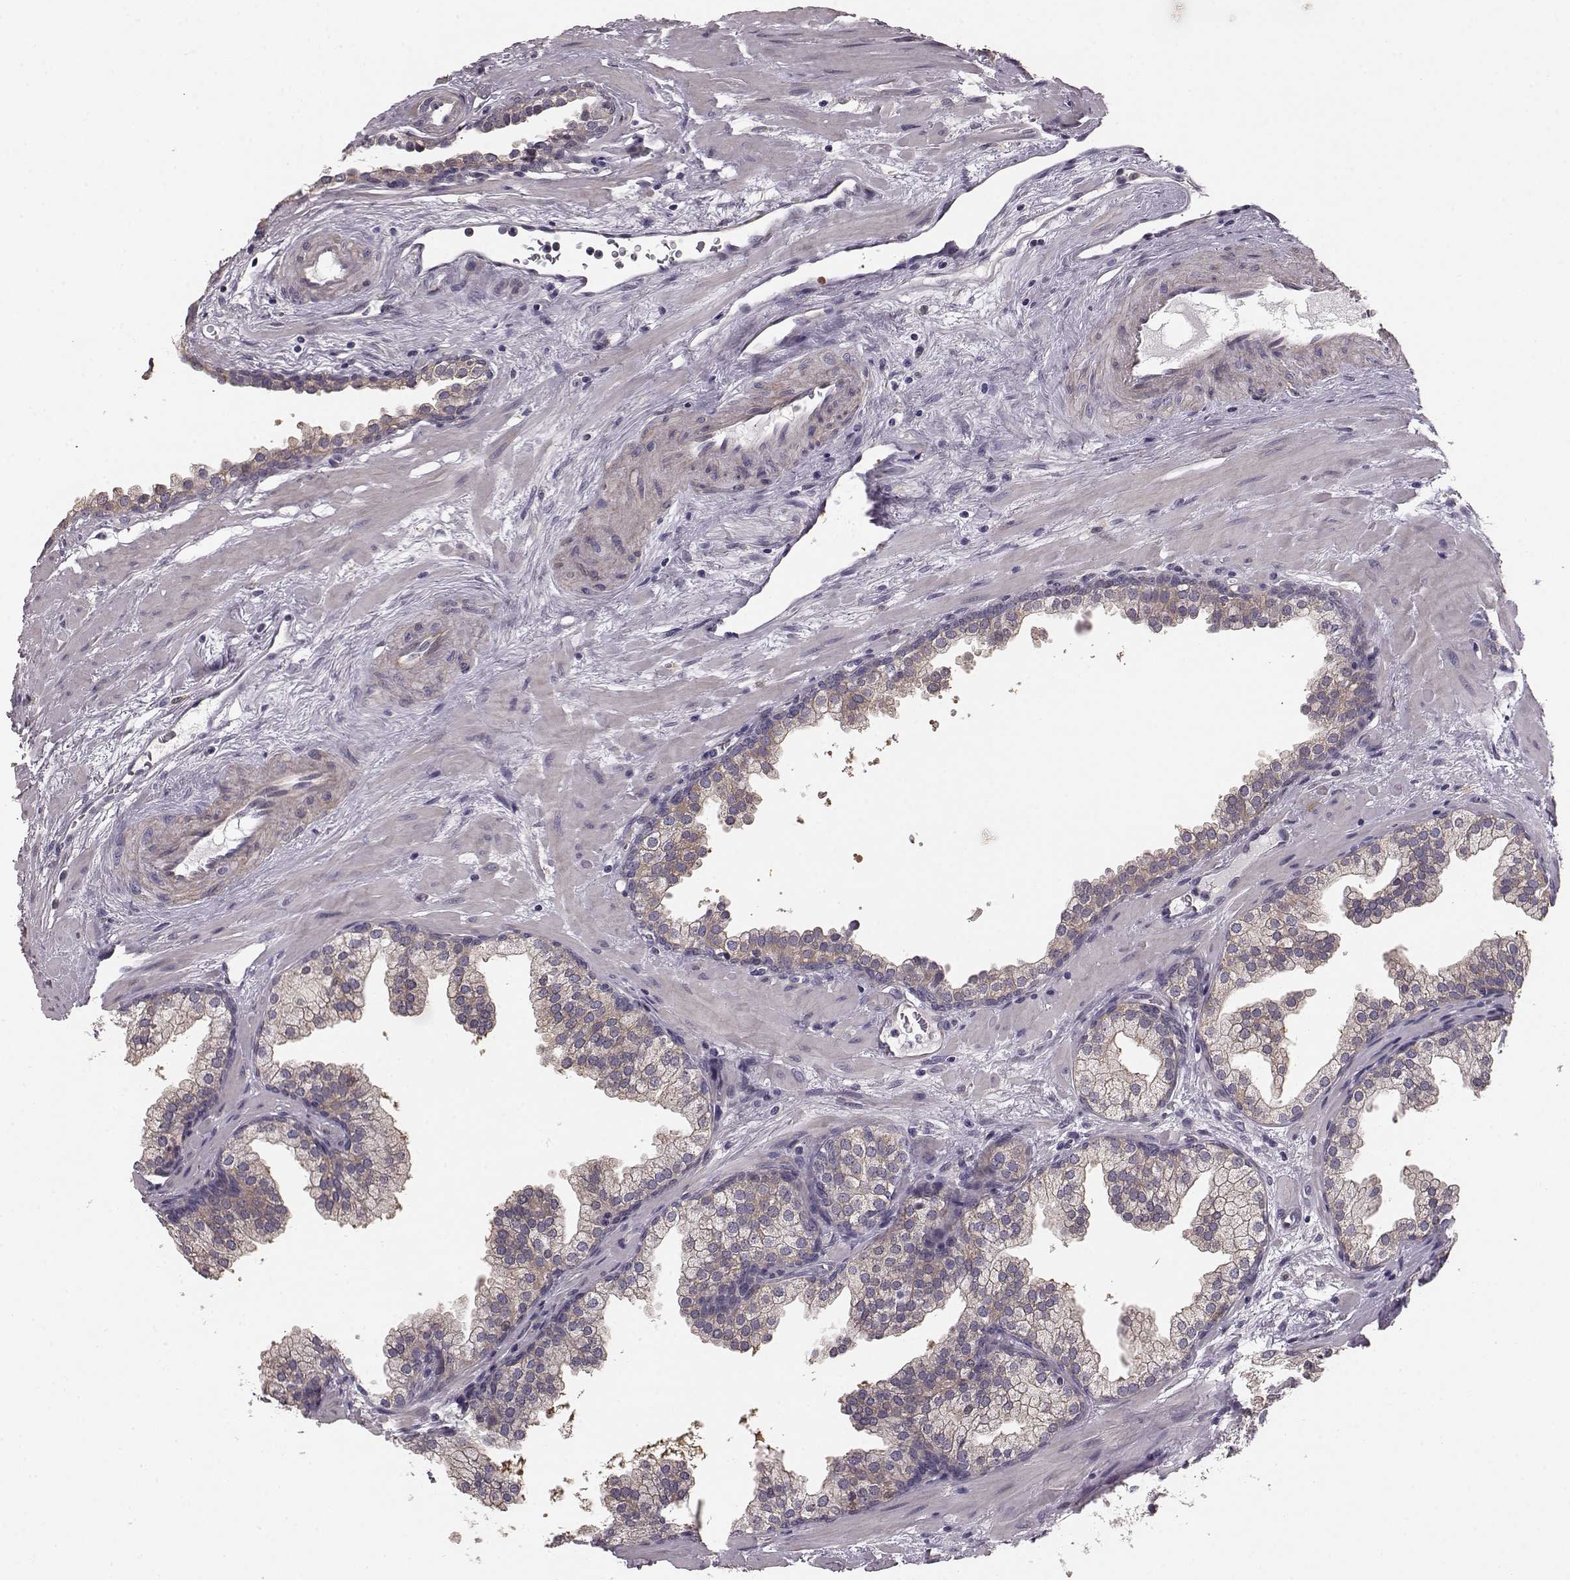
{"staining": {"intensity": "negative", "quantity": "none", "location": "none"}, "tissue": "prostate cancer", "cell_type": "Tumor cells", "image_type": "cancer", "snomed": [{"axis": "morphology", "description": "Adenocarcinoma, NOS"}, {"axis": "topography", "description": "Prostate"}], "caption": "Protein analysis of prostate cancer (adenocarcinoma) reveals no significant staining in tumor cells.", "gene": "GPR50", "patient": {"sex": "male", "age": 66}}